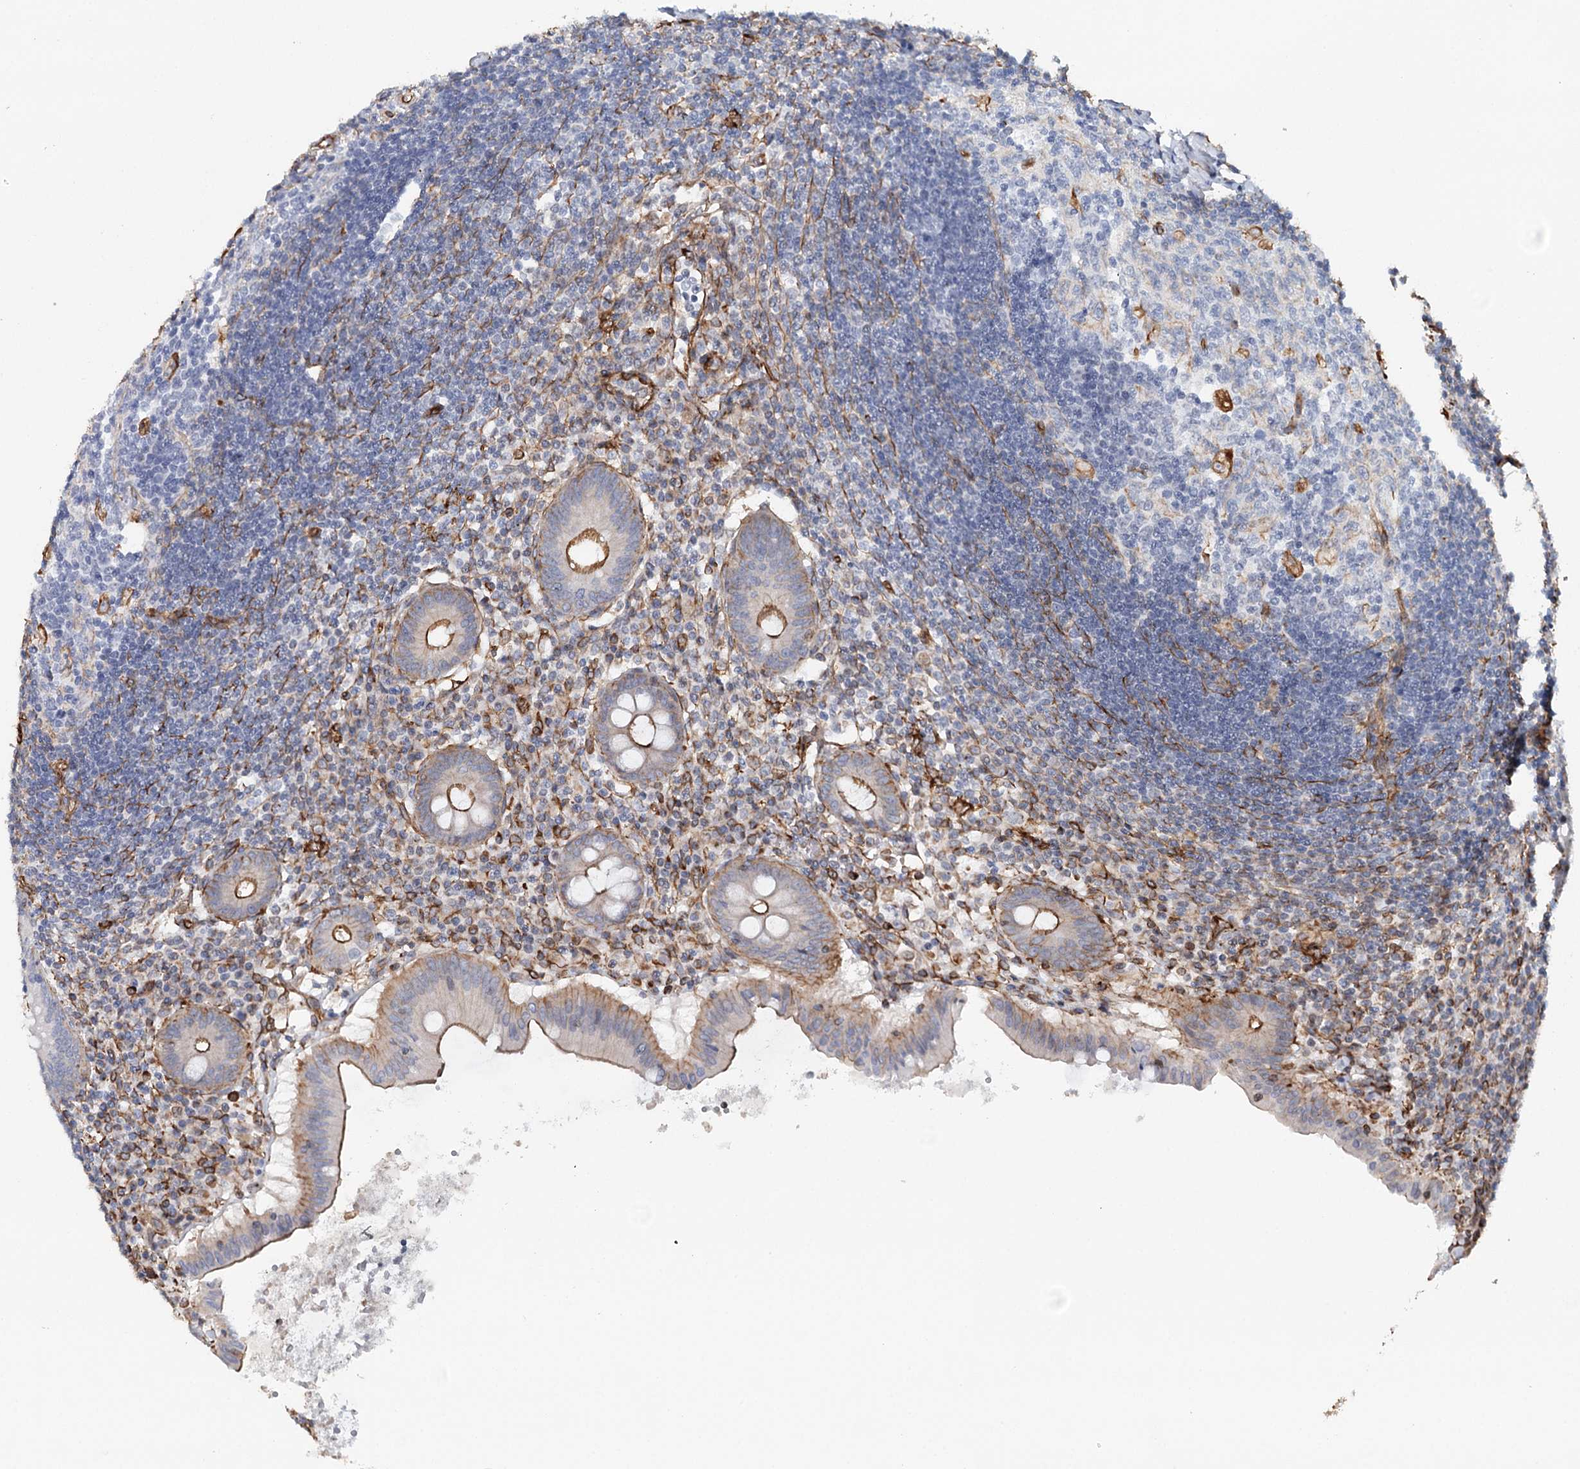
{"staining": {"intensity": "moderate", "quantity": "25%-75%", "location": "cytoplasmic/membranous"}, "tissue": "appendix", "cell_type": "Glandular cells", "image_type": "normal", "snomed": [{"axis": "morphology", "description": "Normal tissue, NOS"}, {"axis": "topography", "description": "Appendix"}], "caption": "An immunohistochemistry (IHC) histopathology image of unremarkable tissue is shown. Protein staining in brown shows moderate cytoplasmic/membranous positivity in appendix within glandular cells. (DAB IHC with brightfield microscopy, high magnification).", "gene": "SYNPO", "patient": {"sex": "female", "age": 54}}